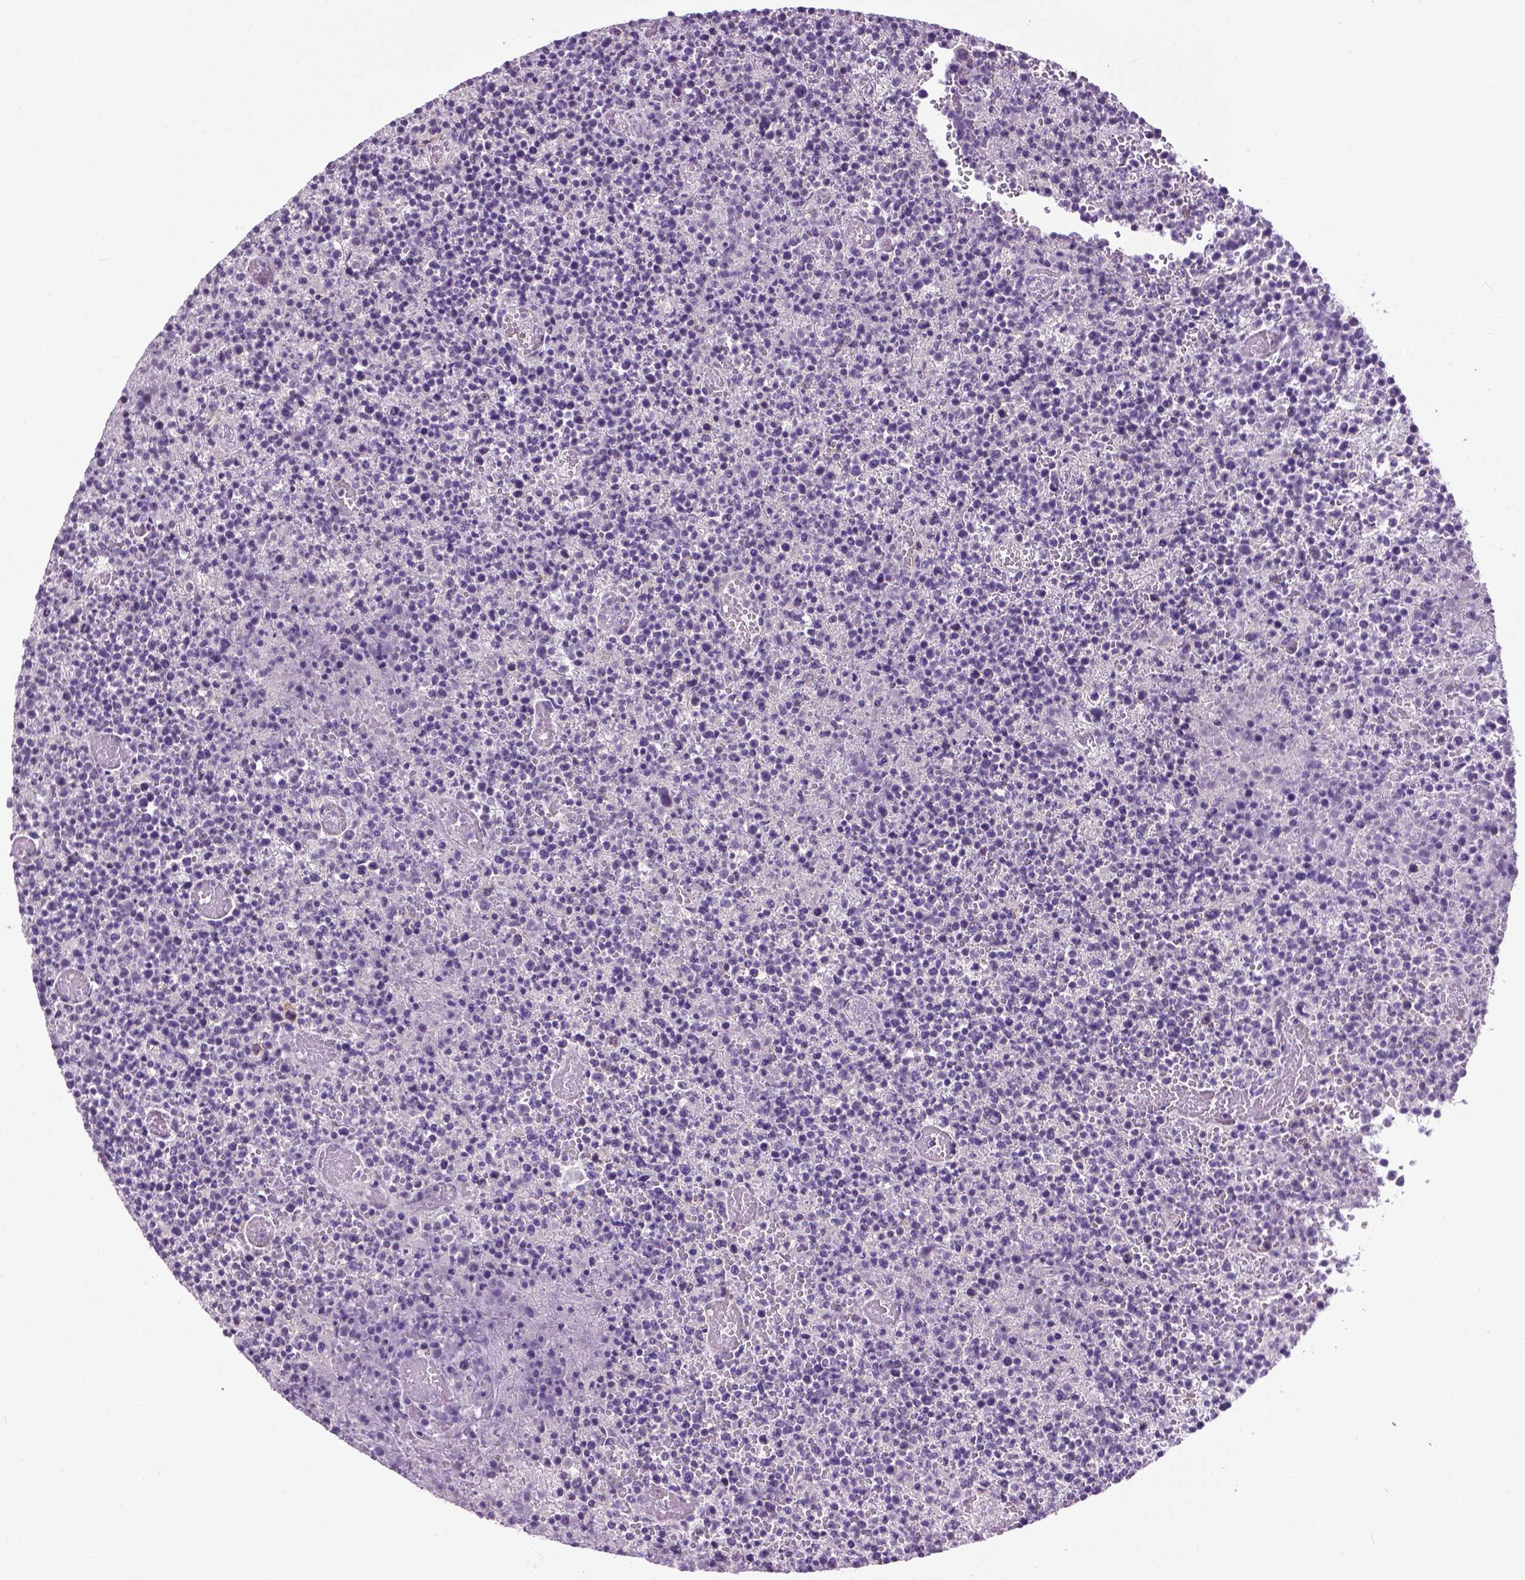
{"staining": {"intensity": "negative", "quantity": "none", "location": "none"}, "tissue": "lymphoma", "cell_type": "Tumor cells", "image_type": "cancer", "snomed": [{"axis": "morphology", "description": "Malignant lymphoma, non-Hodgkin's type, High grade"}, {"axis": "topography", "description": "Lymph node"}], "caption": "Immunohistochemistry image of human lymphoma stained for a protein (brown), which displays no positivity in tumor cells. Nuclei are stained in blue.", "gene": "SPECC1L", "patient": {"sex": "male", "age": 13}}